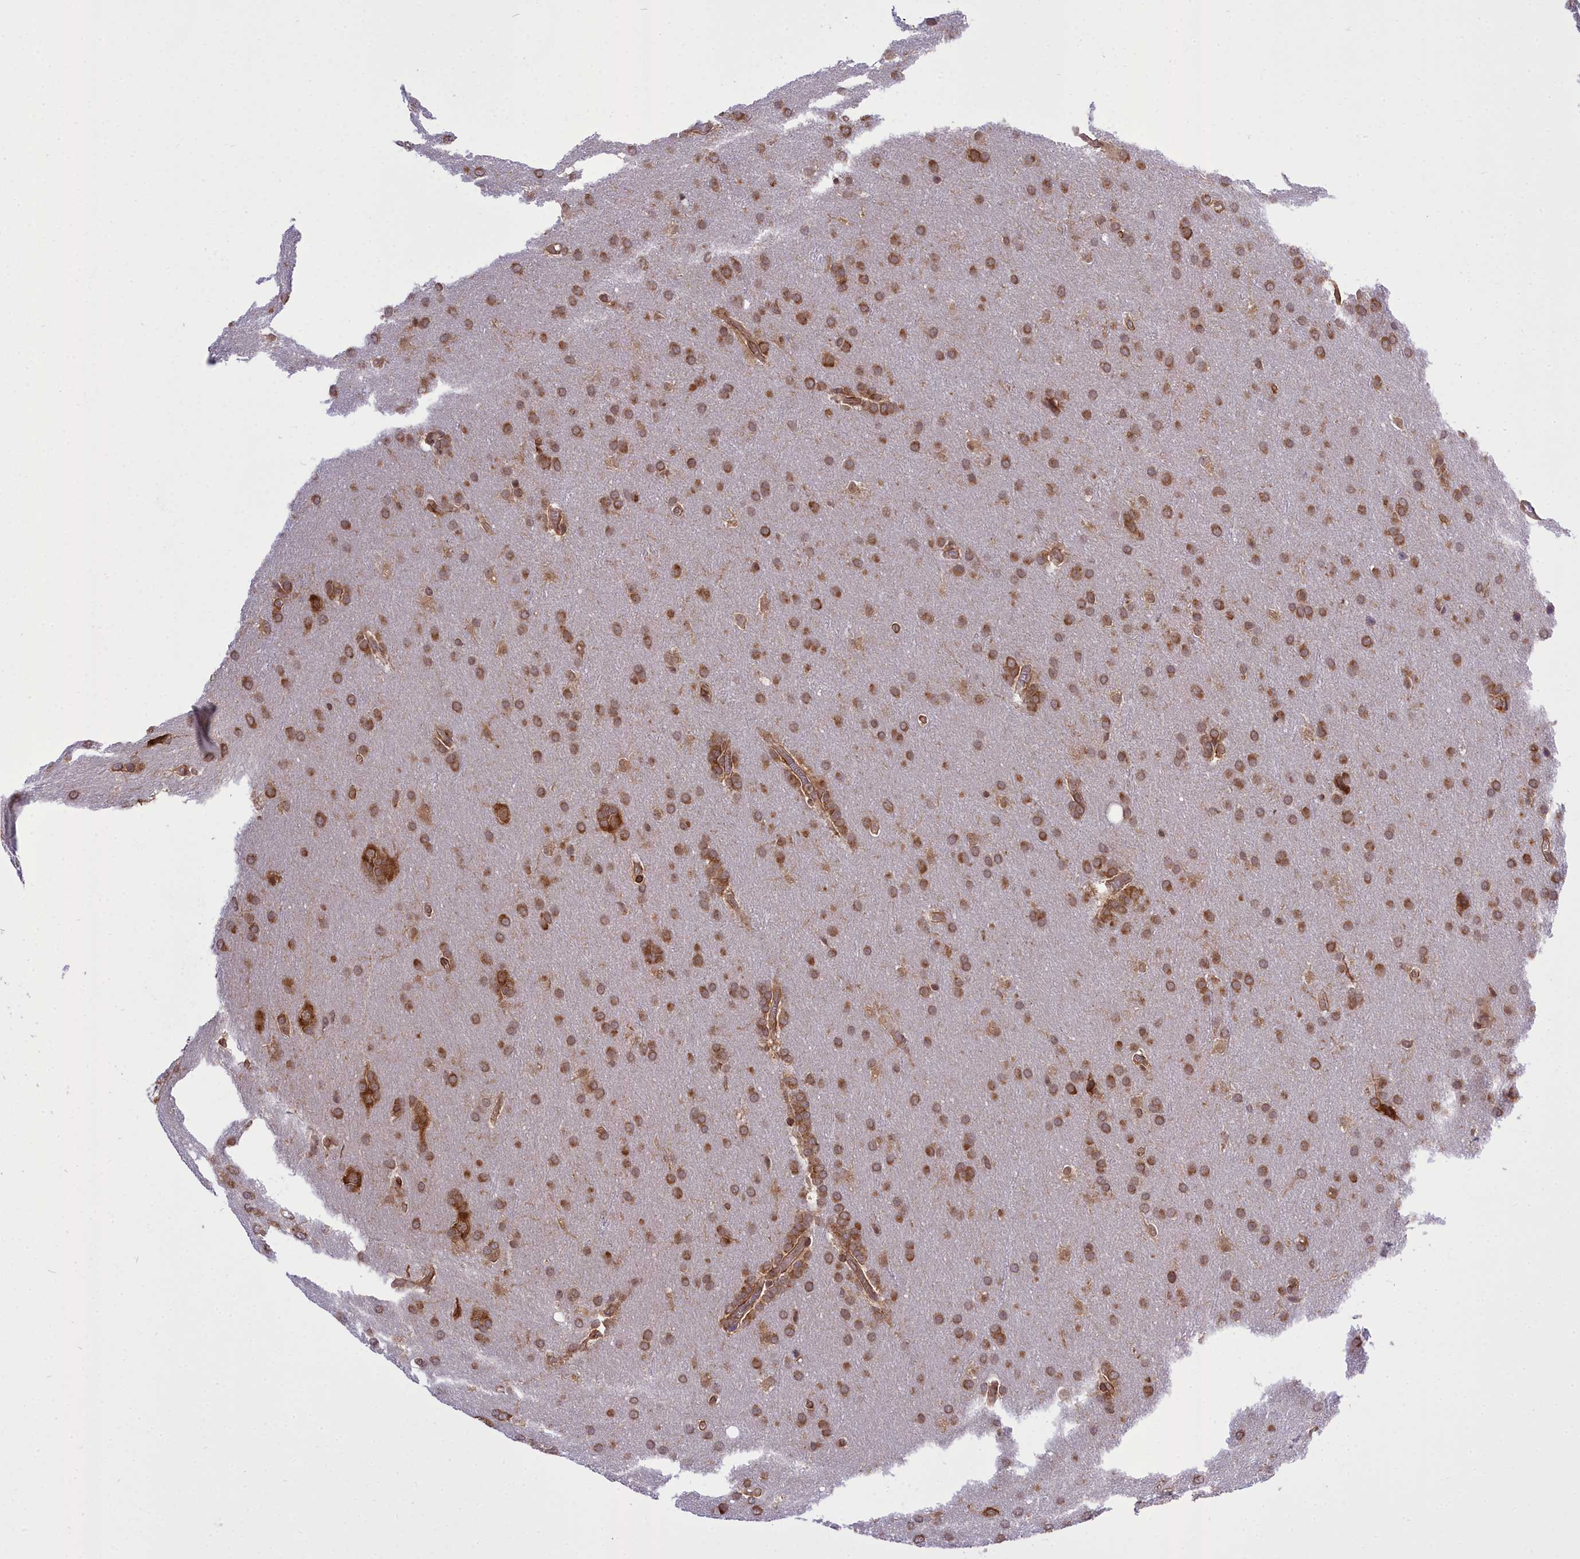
{"staining": {"intensity": "moderate", "quantity": ">75%", "location": "cytoplasmic/membranous"}, "tissue": "glioma", "cell_type": "Tumor cells", "image_type": "cancer", "snomed": [{"axis": "morphology", "description": "Glioma, malignant, Low grade"}, {"axis": "topography", "description": "Brain"}], "caption": "Protein expression analysis of human malignant glioma (low-grade) reveals moderate cytoplasmic/membranous positivity in approximately >75% of tumor cells.", "gene": "DHCR7", "patient": {"sex": "female", "age": 32}}